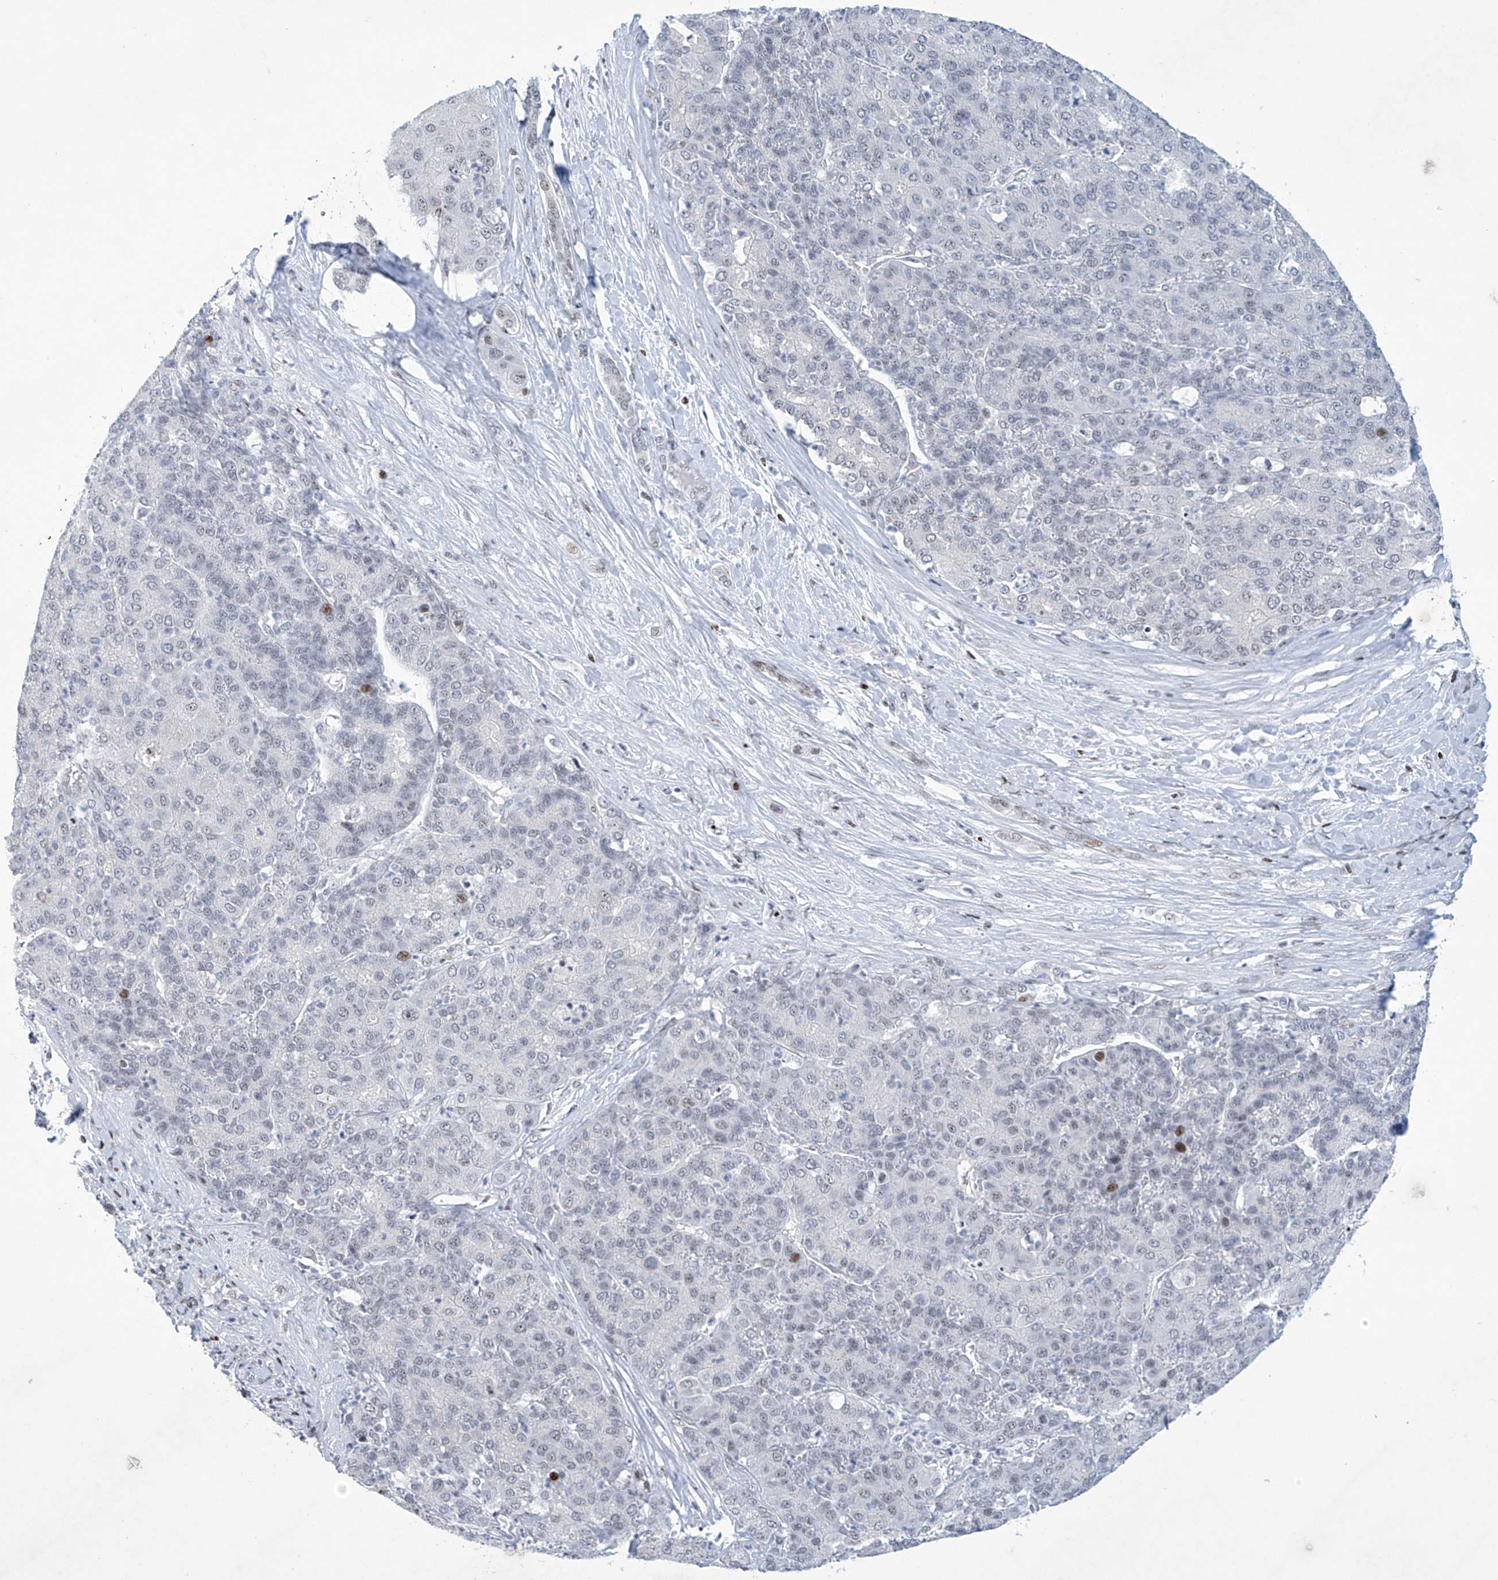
{"staining": {"intensity": "negative", "quantity": "none", "location": "none"}, "tissue": "liver cancer", "cell_type": "Tumor cells", "image_type": "cancer", "snomed": [{"axis": "morphology", "description": "Carcinoma, Hepatocellular, NOS"}, {"axis": "topography", "description": "Liver"}], "caption": "DAB immunohistochemical staining of liver cancer (hepatocellular carcinoma) demonstrates no significant positivity in tumor cells.", "gene": "RFX7", "patient": {"sex": "male", "age": 65}}